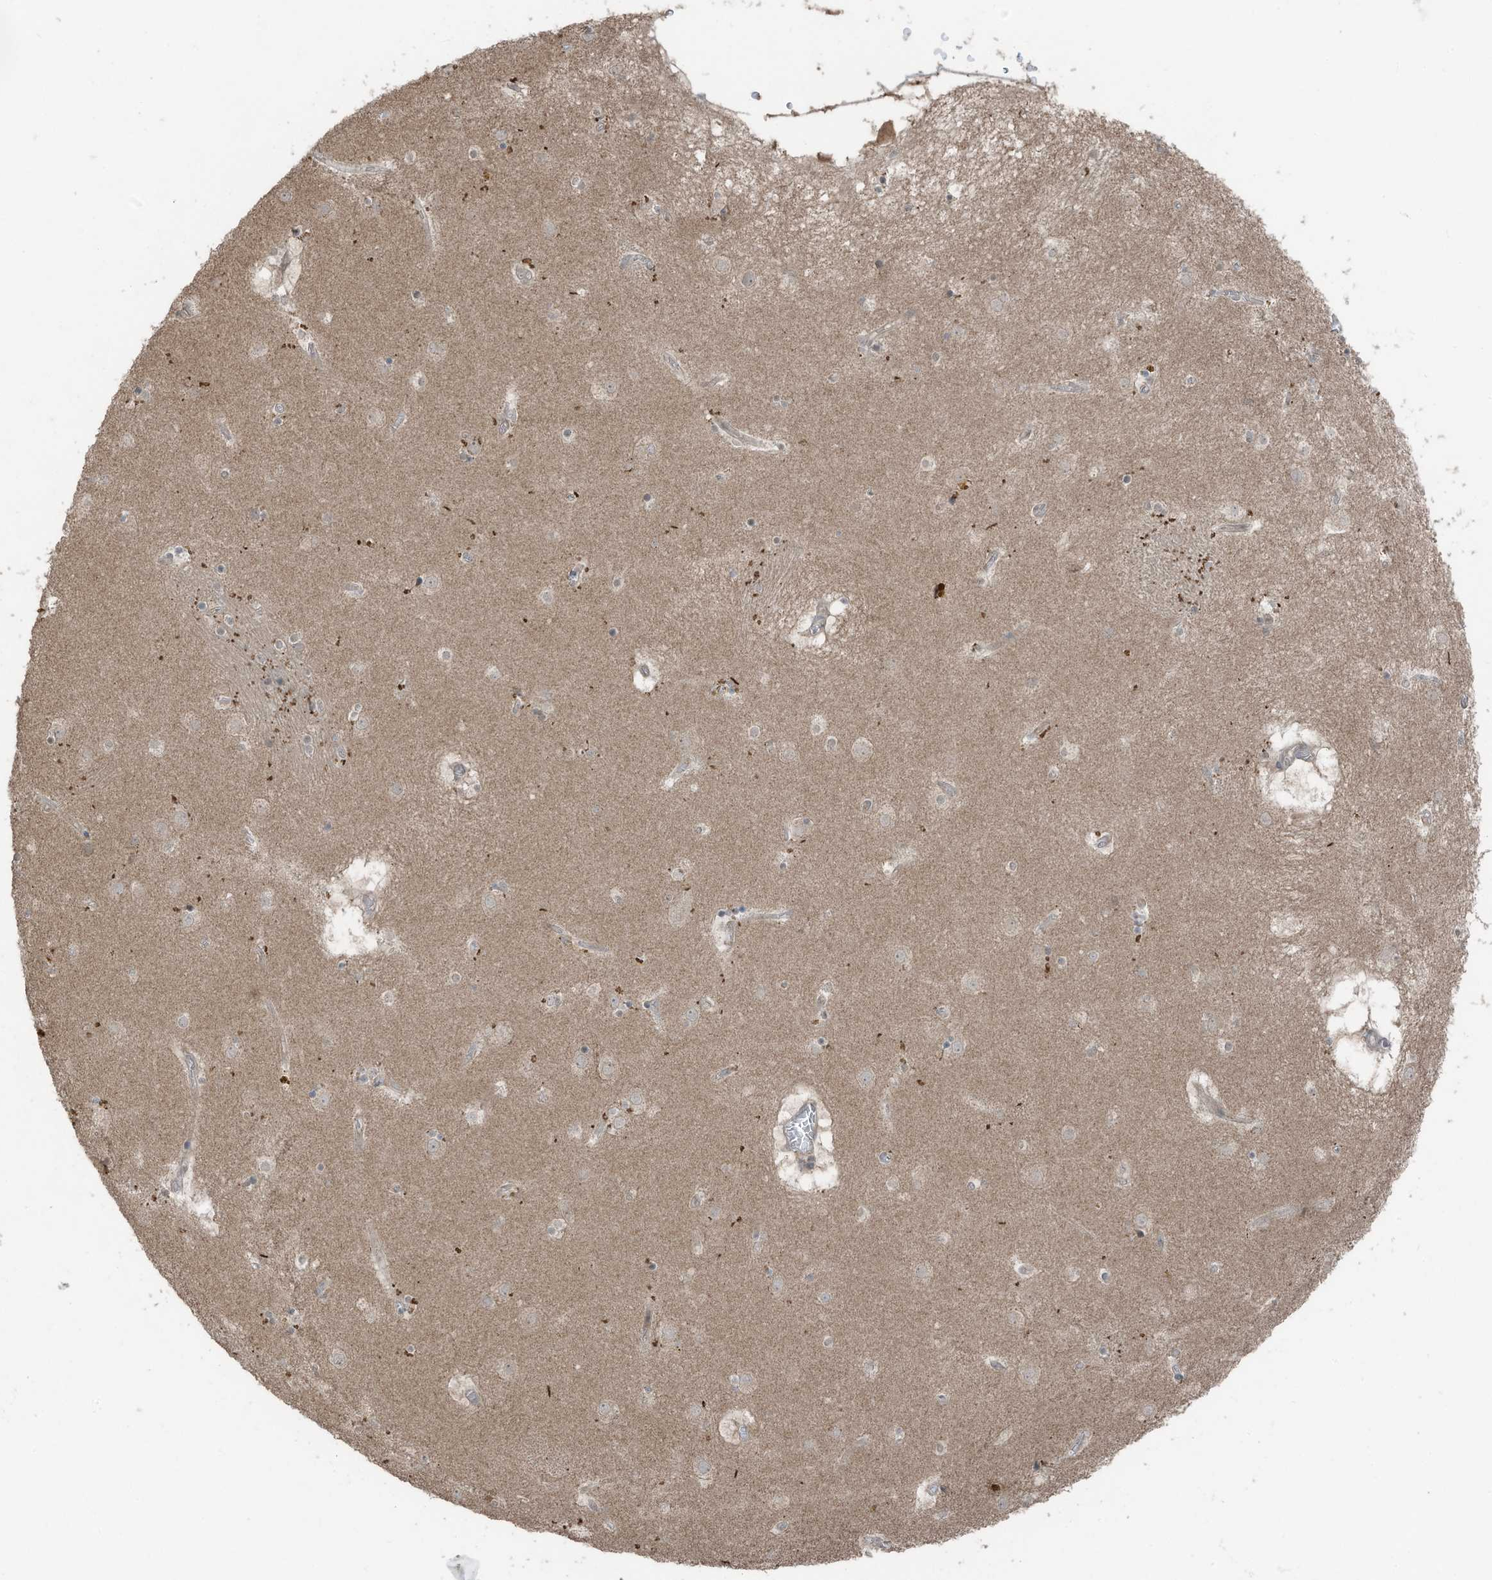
{"staining": {"intensity": "negative", "quantity": "none", "location": "none"}, "tissue": "caudate", "cell_type": "Glial cells", "image_type": "normal", "snomed": [{"axis": "morphology", "description": "Normal tissue, NOS"}, {"axis": "topography", "description": "Lateral ventricle wall"}], "caption": "DAB (3,3'-diaminobenzidine) immunohistochemical staining of benign caudate exhibits no significant staining in glial cells. The staining is performed using DAB brown chromogen with nuclei counter-stained in using hematoxylin.", "gene": "TXNDC9", "patient": {"sex": "male", "age": 70}}